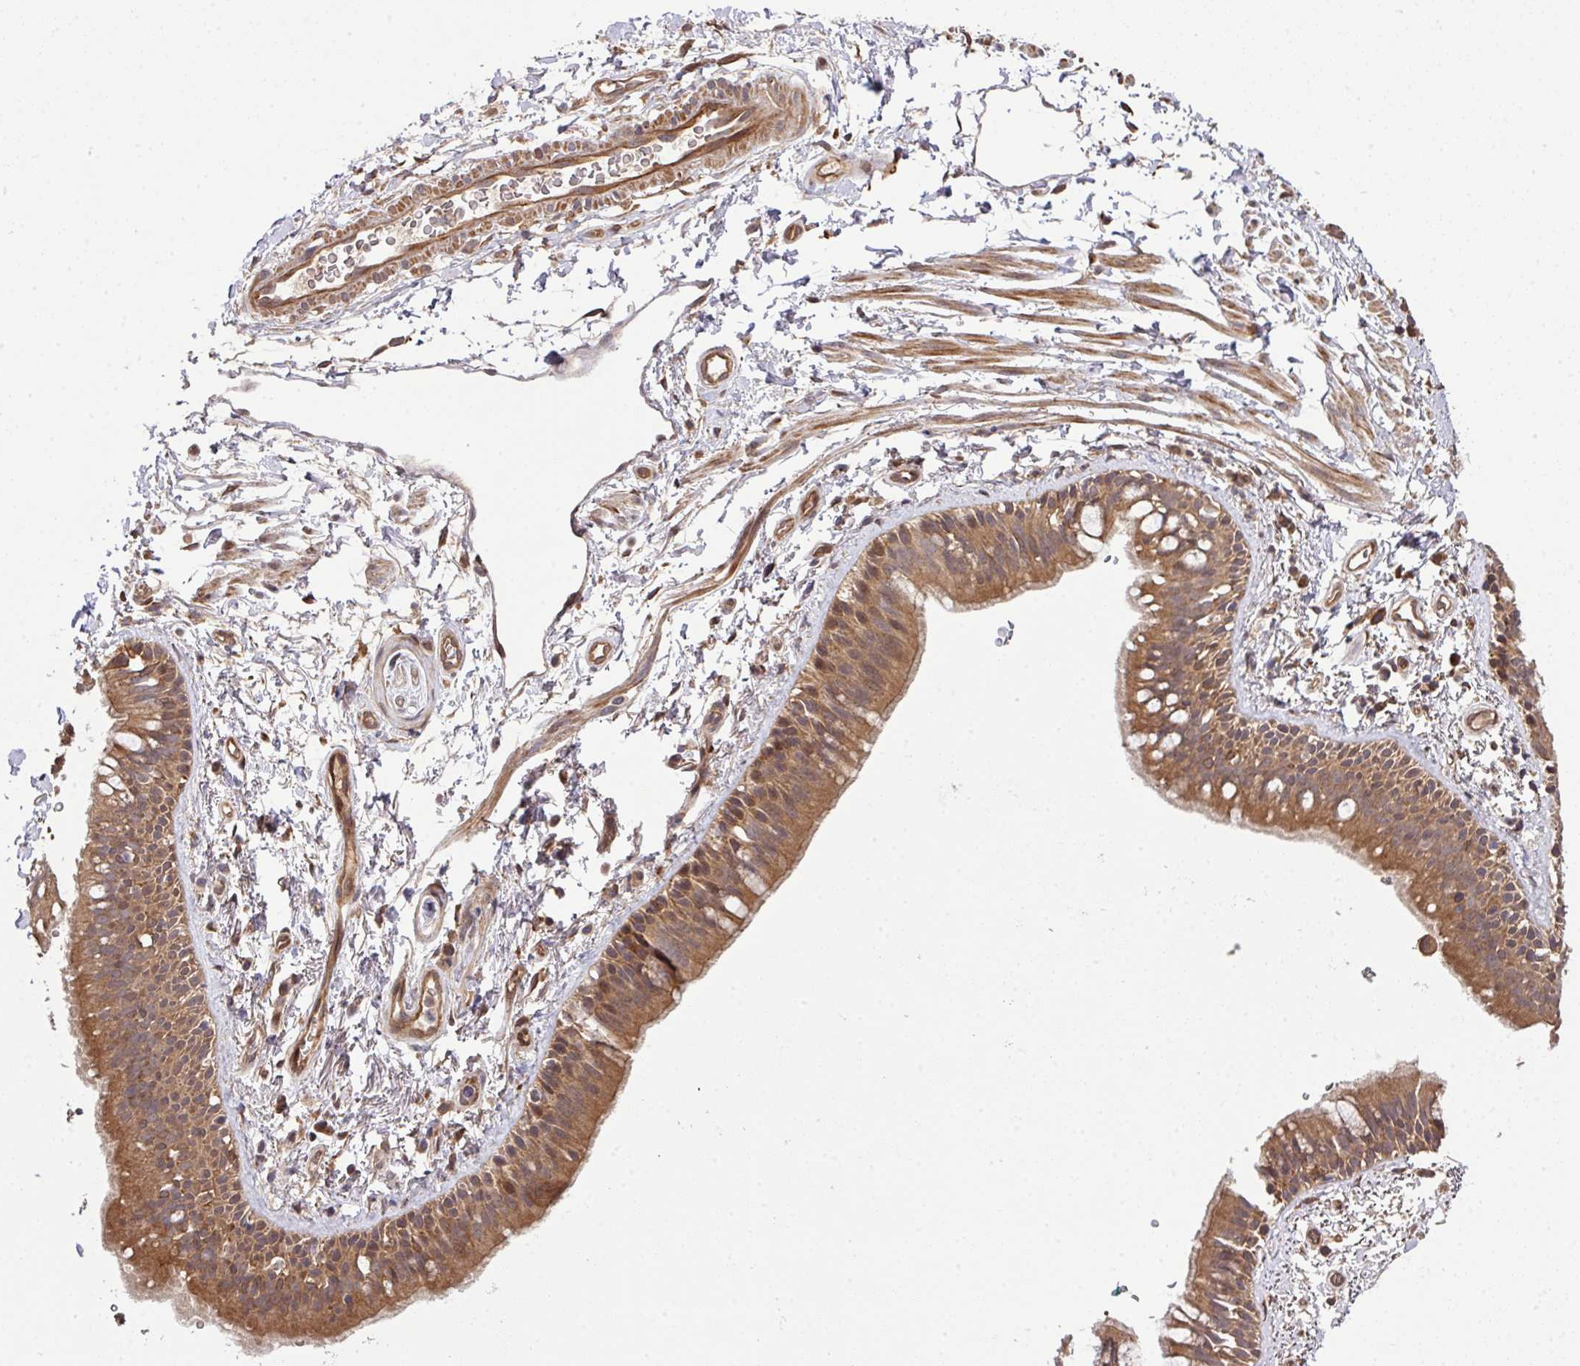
{"staining": {"intensity": "moderate", "quantity": ">75%", "location": "cytoplasmic/membranous"}, "tissue": "bronchus", "cell_type": "Respiratory epithelial cells", "image_type": "normal", "snomed": [{"axis": "morphology", "description": "Normal tissue, NOS"}, {"axis": "morphology", "description": "Squamous cell carcinoma, NOS"}, {"axis": "topography", "description": "Bronchus"}, {"axis": "topography", "description": "Lung"}], "caption": "A micrograph of bronchus stained for a protein shows moderate cytoplasmic/membranous brown staining in respiratory epithelial cells. The staining was performed using DAB, with brown indicating positive protein expression. Nuclei are stained blue with hematoxylin.", "gene": "ARPIN", "patient": {"sex": "female", "age": 70}}